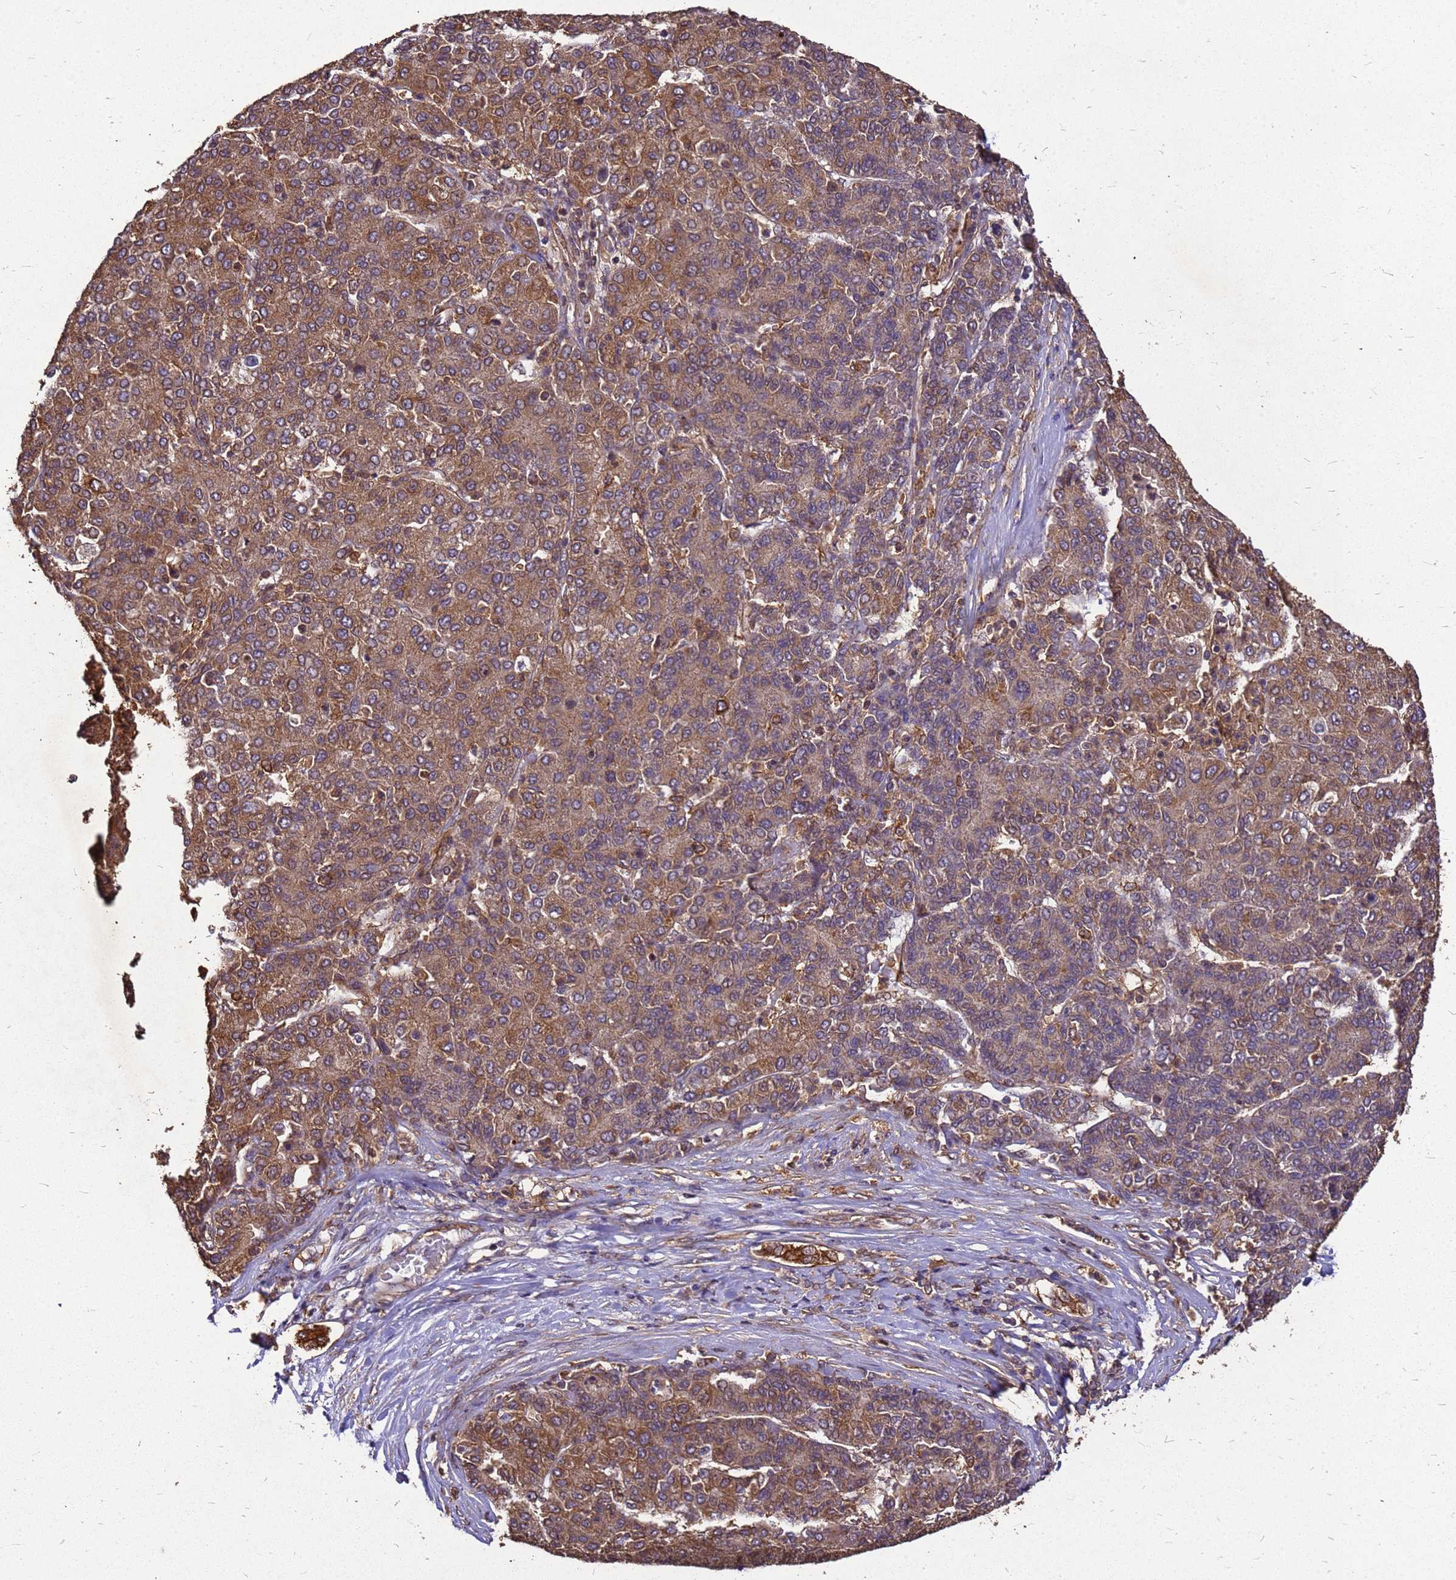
{"staining": {"intensity": "moderate", "quantity": ">75%", "location": "cytoplasmic/membranous"}, "tissue": "liver cancer", "cell_type": "Tumor cells", "image_type": "cancer", "snomed": [{"axis": "morphology", "description": "Carcinoma, Hepatocellular, NOS"}, {"axis": "topography", "description": "Liver"}], "caption": "Protein expression analysis of human liver hepatocellular carcinoma reveals moderate cytoplasmic/membranous positivity in about >75% of tumor cells. (DAB = brown stain, brightfield microscopy at high magnification).", "gene": "ZNF618", "patient": {"sex": "male", "age": 65}}